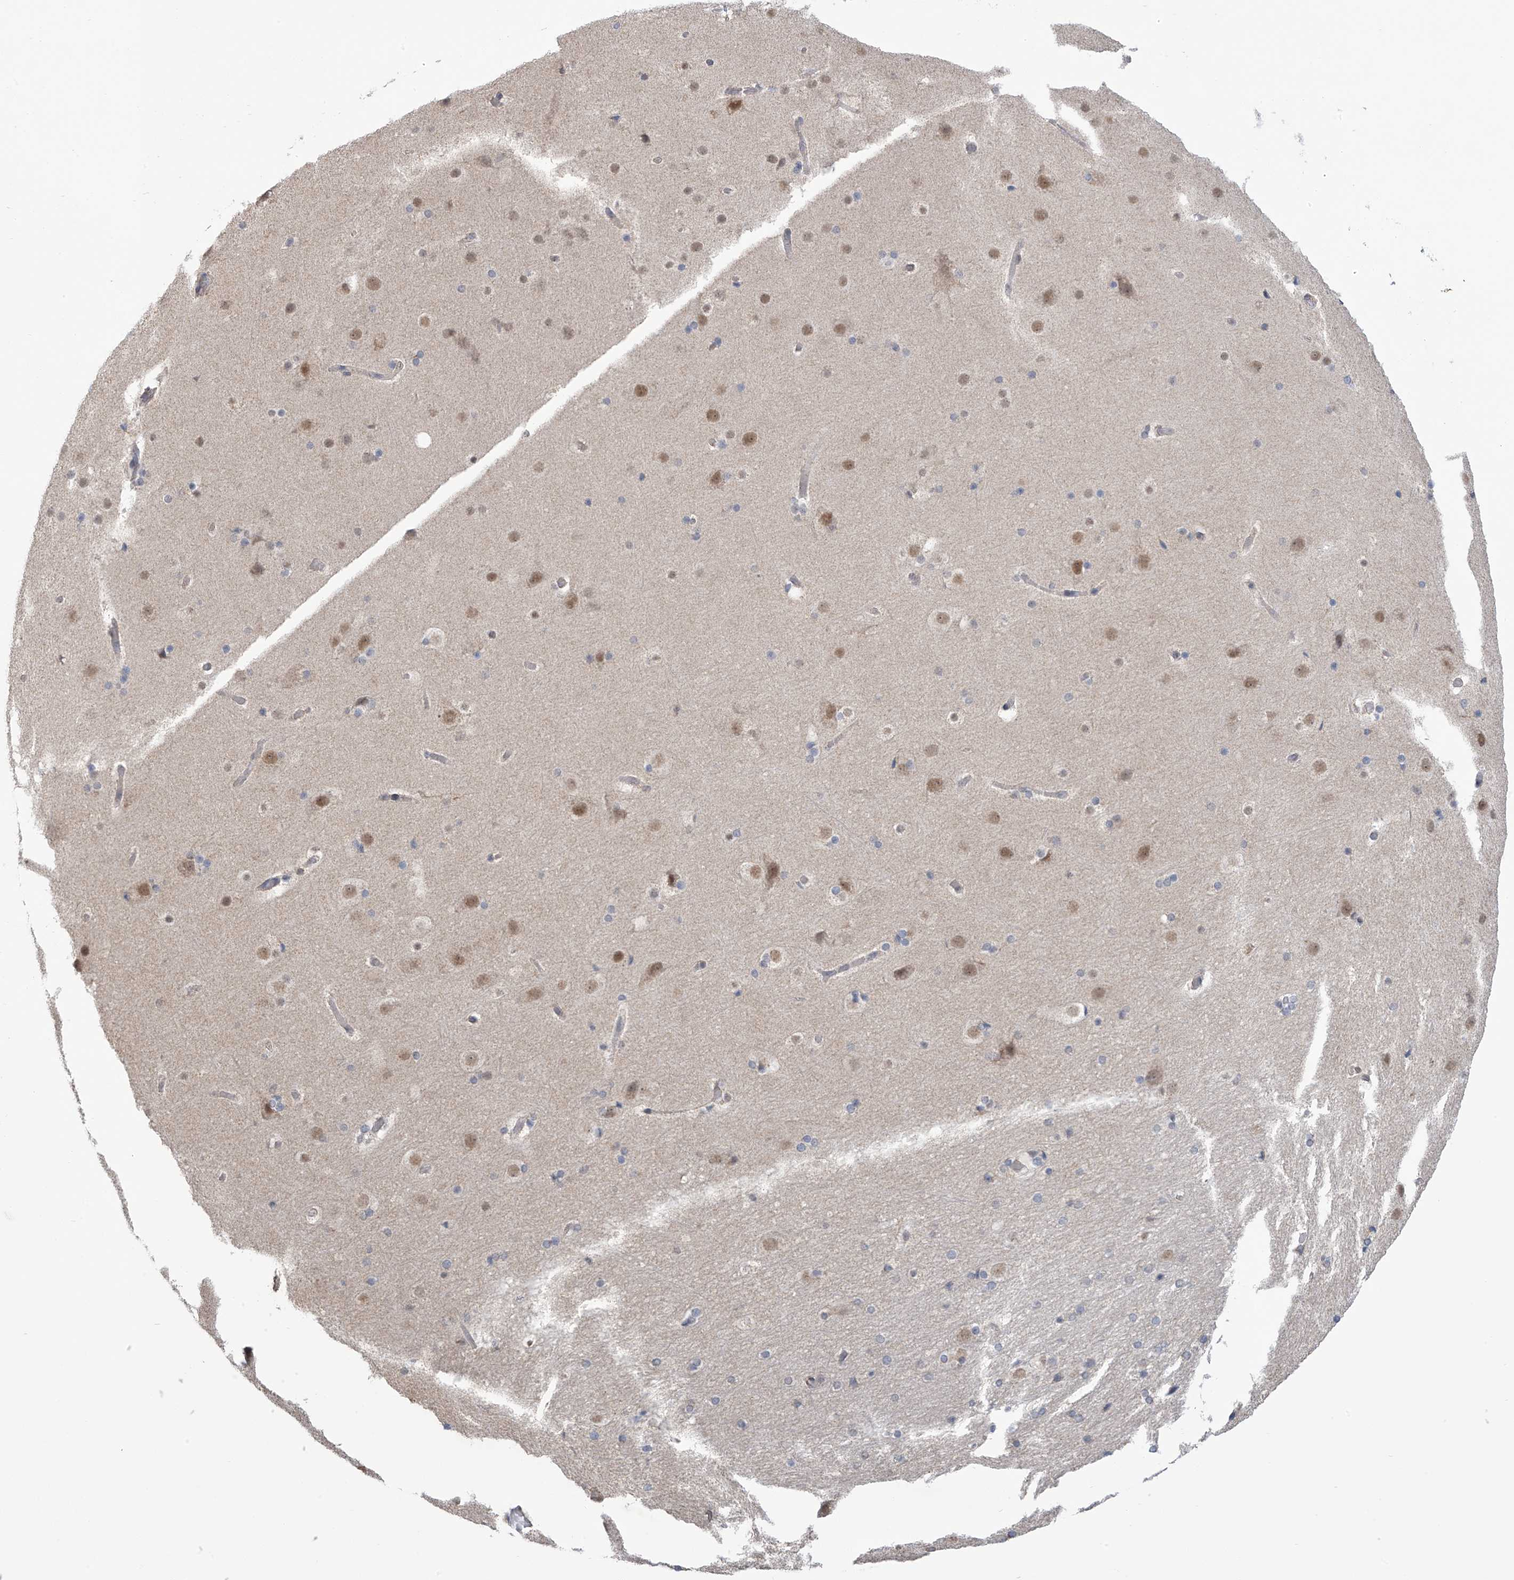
{"staining": {"intensity": "weak", "quantity": "<25%", "location": "cytoplasmic/membranous"}, "tissue": "cerebral cortex", "cell_type": "Endothelial cells", "image_type": "normal", "snomed": [{"axis": "morphology", "description": "Normal tissue, NOS"}, {"axis": "topography", "description": "Cerebral cortex"}], "caption": "Benign cerebral cortex was stained to show a protein in brown. There is no significant expression in endothelial cells. (DAB IHC visualized using brightfield microscopy, high magnification).", "gene": "KIAA1522", "patient": {"sex": "male", "age": 57}}